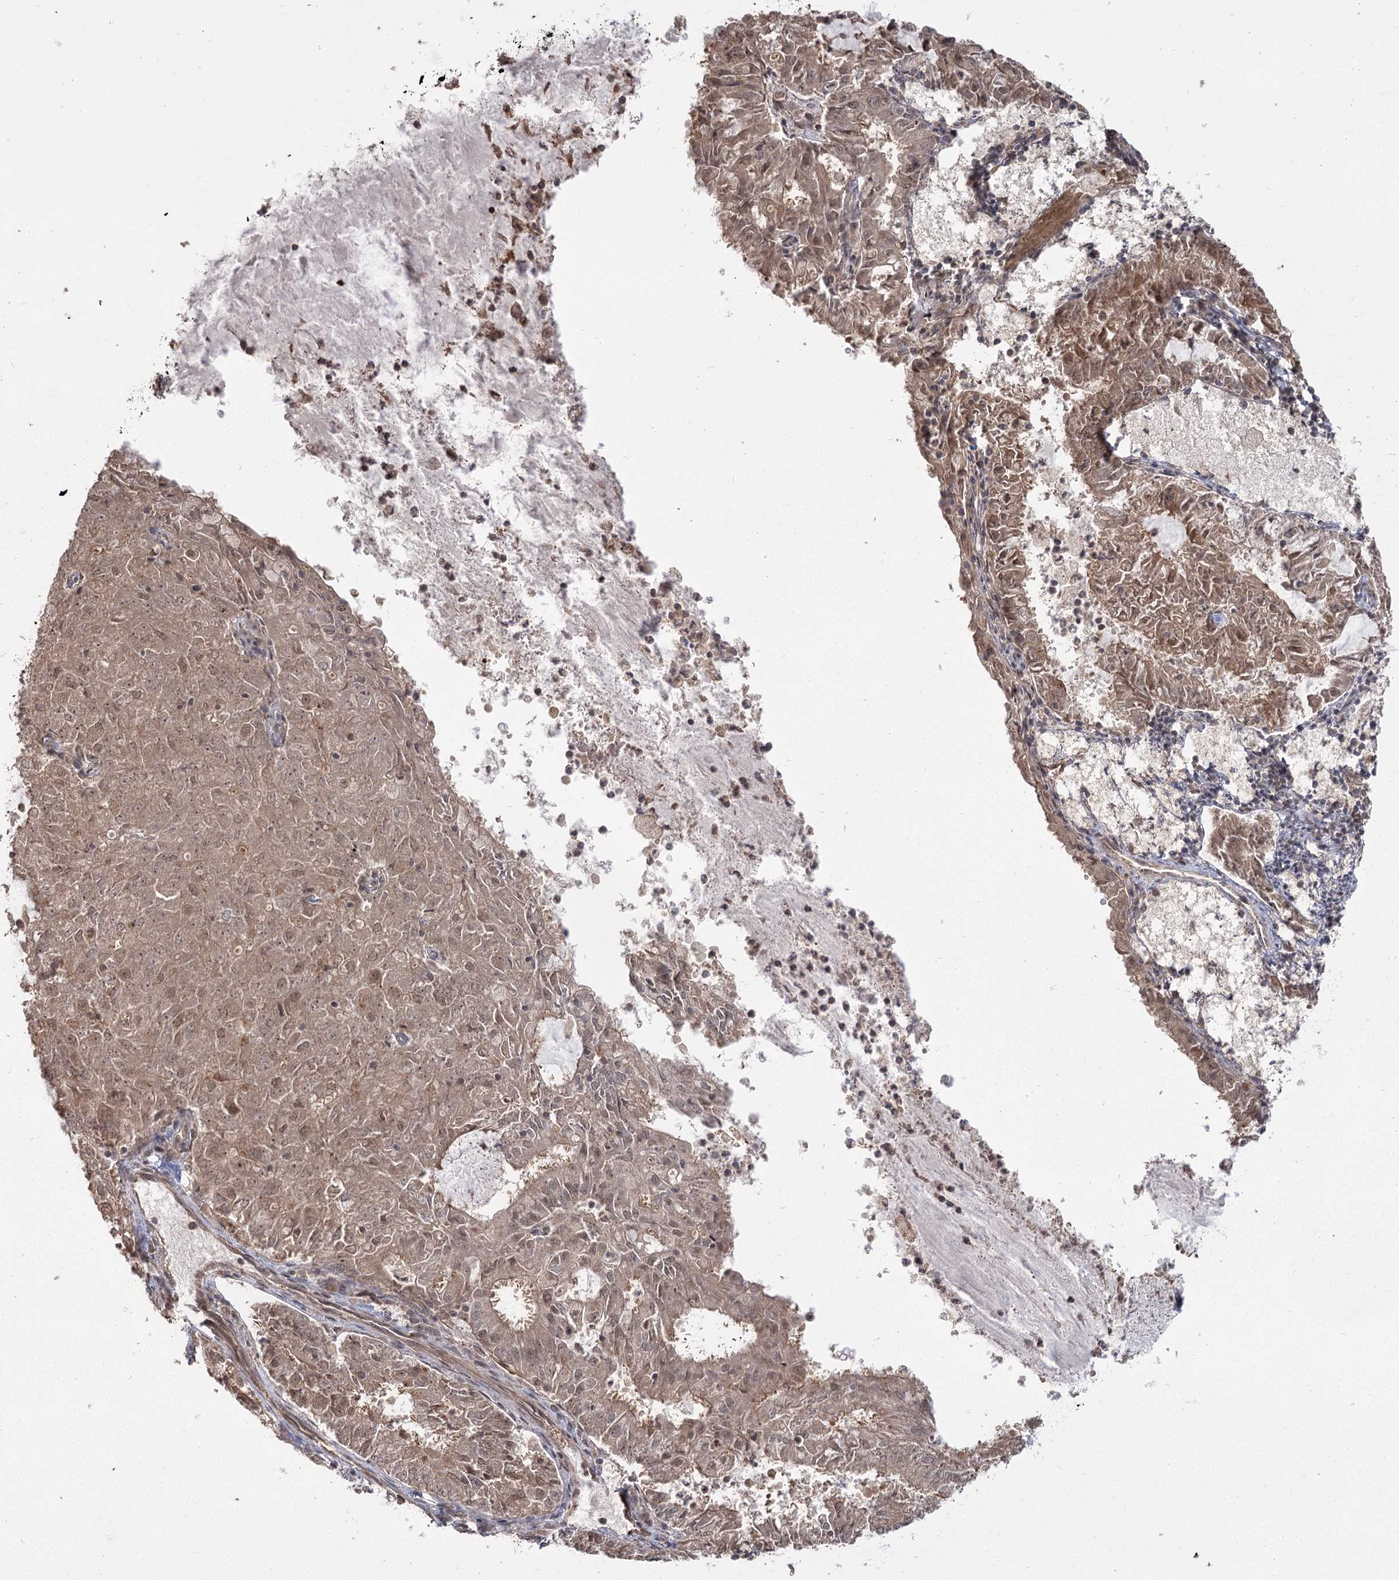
{"staining": {"intensity": "moderate", "quantity": ">75%", "location": "cytoplasmic/membranous,nuclear"}, "tissue": "endometrial cancer", "cell_type": "Tumor cells", "image_type": "cancer", "snomed": [{"axis": "morphology", "description": "Adenocarcinoma, NOS"}, {"axis": "topography", "description": "Endometrium"}], "caption": "Moderate cytoplasmic/membranous and nuclear positivity for a protein is appreciated in approximately >75% of tumor cells of adenocarcinoma (endometrial) using immunohistochemistry.", "gene": "R3HDM2", "patient": {"sex": "female", "age": 57}}